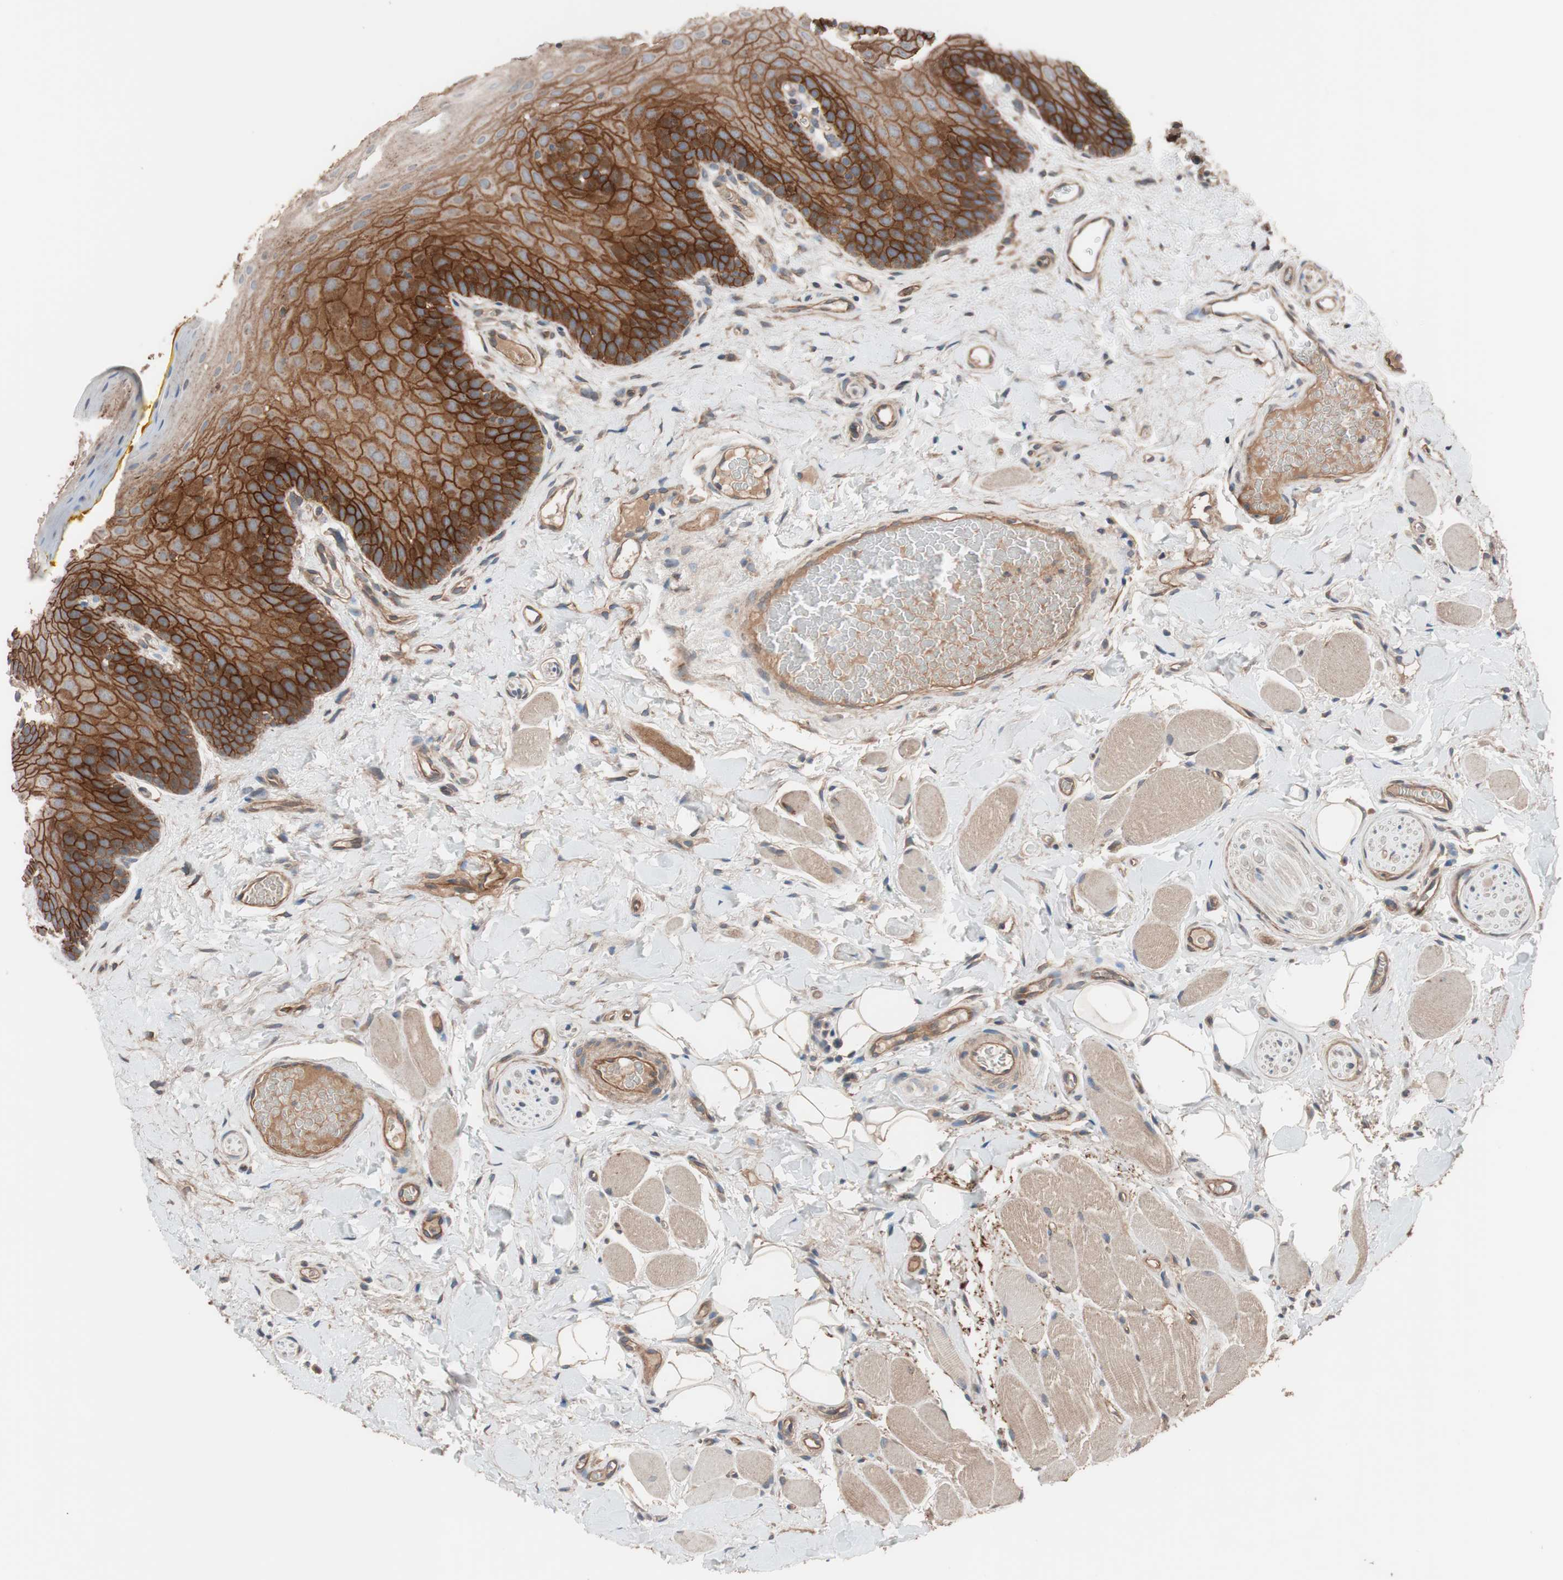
{"staining": {"intensity": "strong", "quantity": ">75%", "location": "cytoplasmic/membranous"}, "tissue": "oral mucosa", "cell_type": "Squamous epithelial cells", "image_type": "normal", "snomed": [{"axis": "morphology", "description": "Normal tissue, NOS"}, {"axis": "topography", "description": "Oral tissue"}], "caption": "IHC micrograph of normal oral mucosa: human oral mucosa stained using IHC exhibits high levels of strong protein expression localized specifically in the cytoplasmic/membranous of squamous epithelial cells, appearing as a cytoplasmic/membranous brown color.", "gene": "SDC4", "patient": {"sex": "male", "age": 54}}